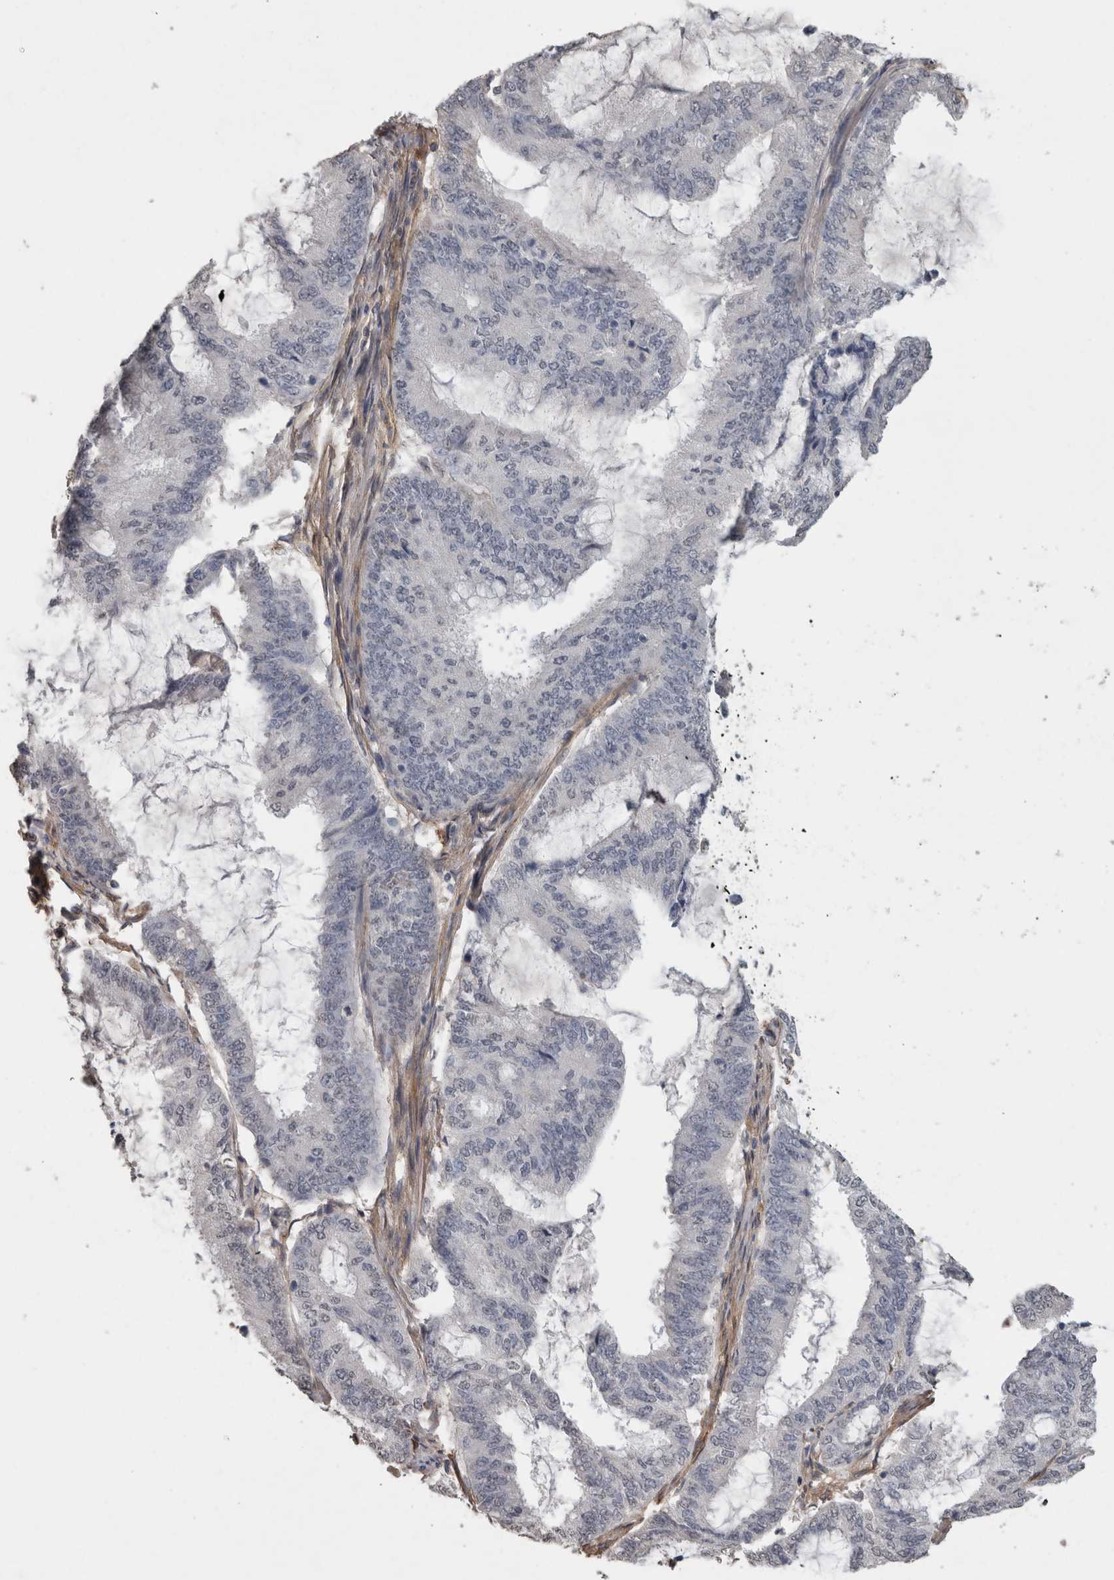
{"staining": {"intensity": "negative", "quantity": "none", "location": "none"}, "tissue": "endometrial cancer", "cell_type": "Tumor cells", "image_type": "cancer", "snomed": [{"axis": "morphology", "description": "Adenocarcinoma, NOS"}, {"axis": "topography", "description": "Endometrium"}], "caption": "An IHC micrograph of adenocarcinoma (endometrial) is shown. There is no staining in tumor cells of adenocarcinoma (endometrial). (DAB (3,3'-diaminobenzidine) immunohistochemistry (IHC) visualized using brightfield microscopy, high magnification).", "gene": "RECK", "patient": {"sex": "female", "age": 49}}